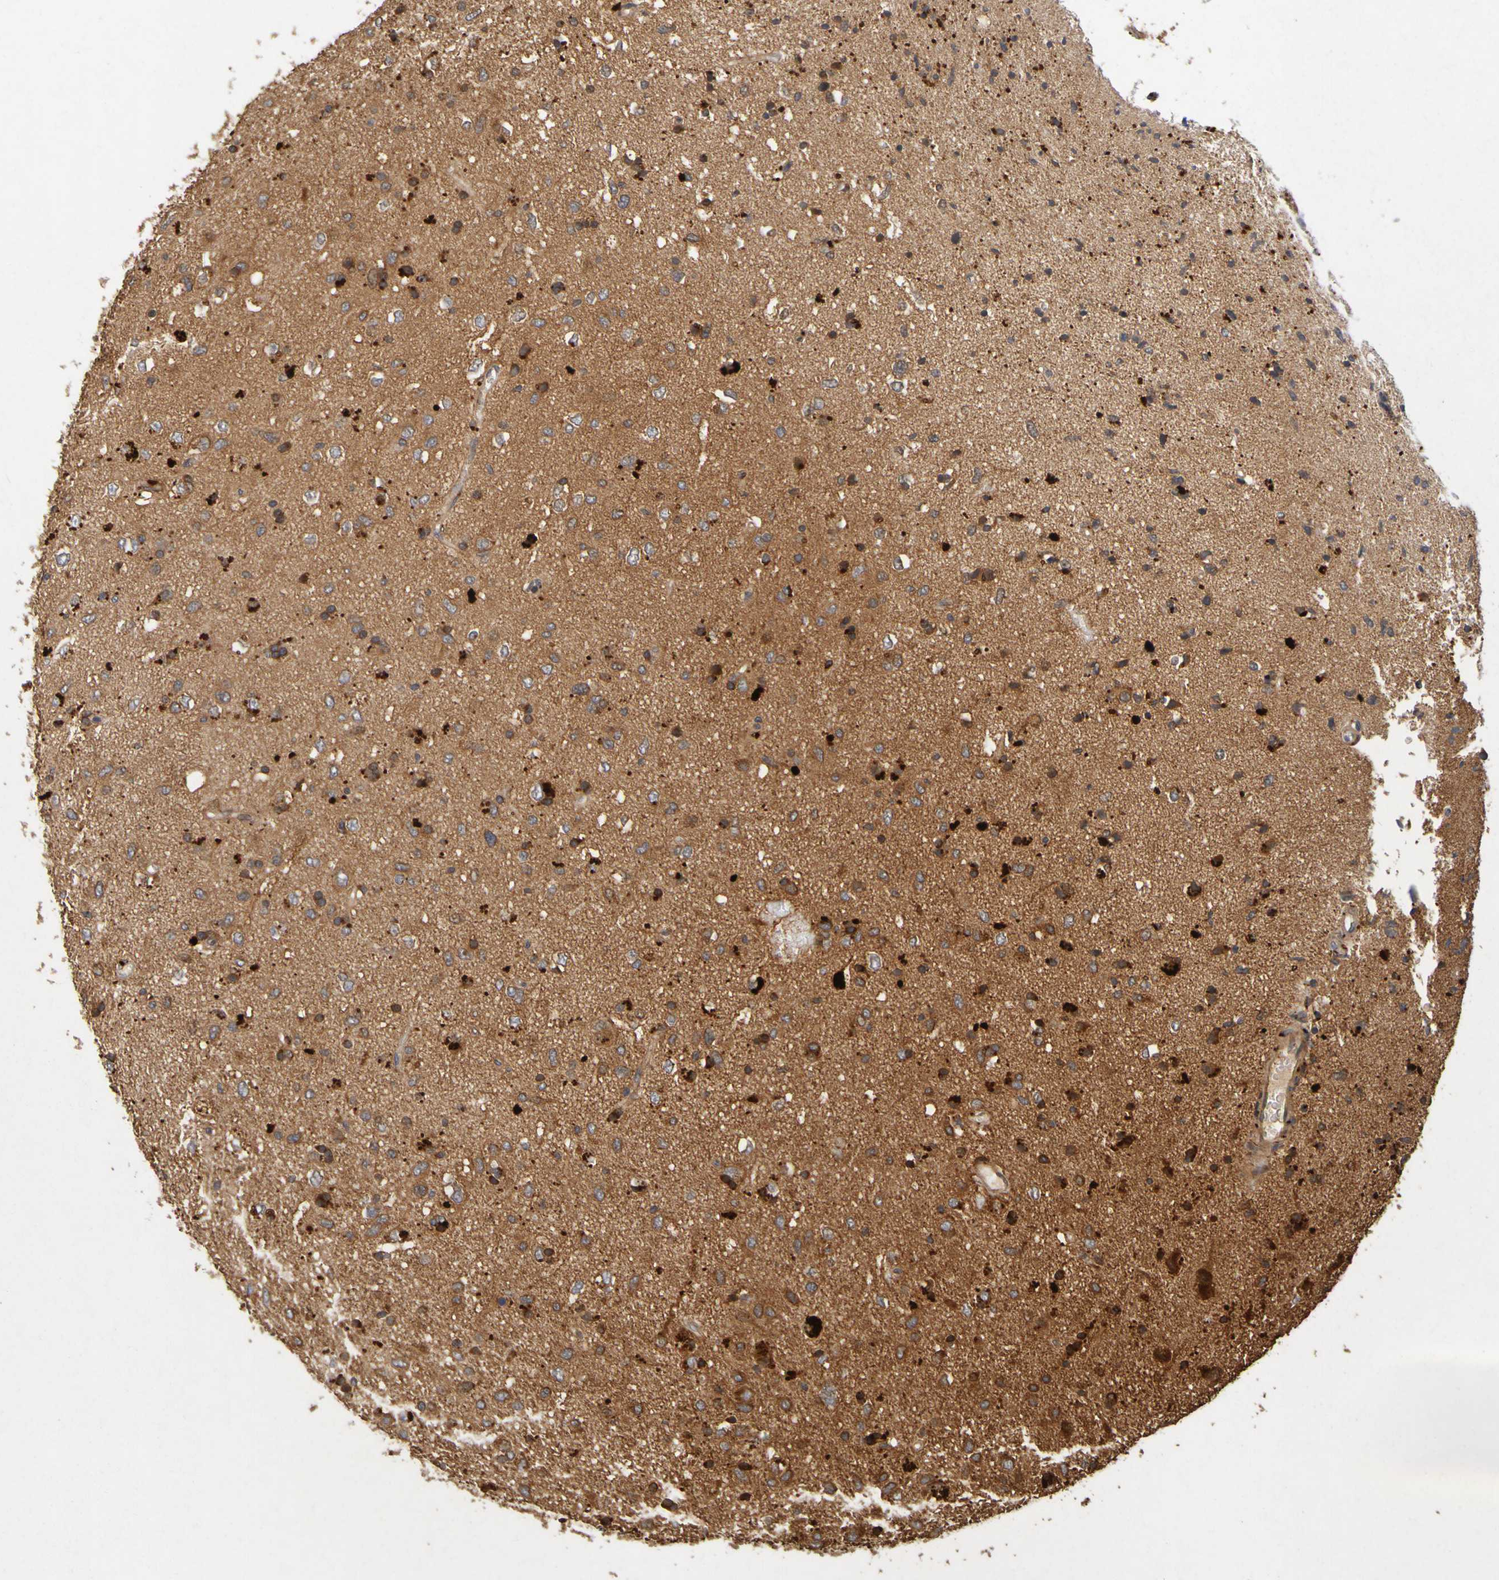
{"staining": {"intensity": "strong", "quantity": ">75%", "location": "cytoplasmic/membranous"}, "tissue": "glioma", "cell_type": "Tumor cells", "image_type": "cancer", "snomed": [{"axis": "morphology", "description": "Glioma, malignant, Low grade"}, {"axis": "topography", "description": "Brain"}], "caption": "Tumor cells show high levels of strong cytoplasmic/membranous staining in approximately >75% of cells in human malignant glioma (low-grade).", "gene": "OCRL", "patient": {"sex": "male", "age": 77}}